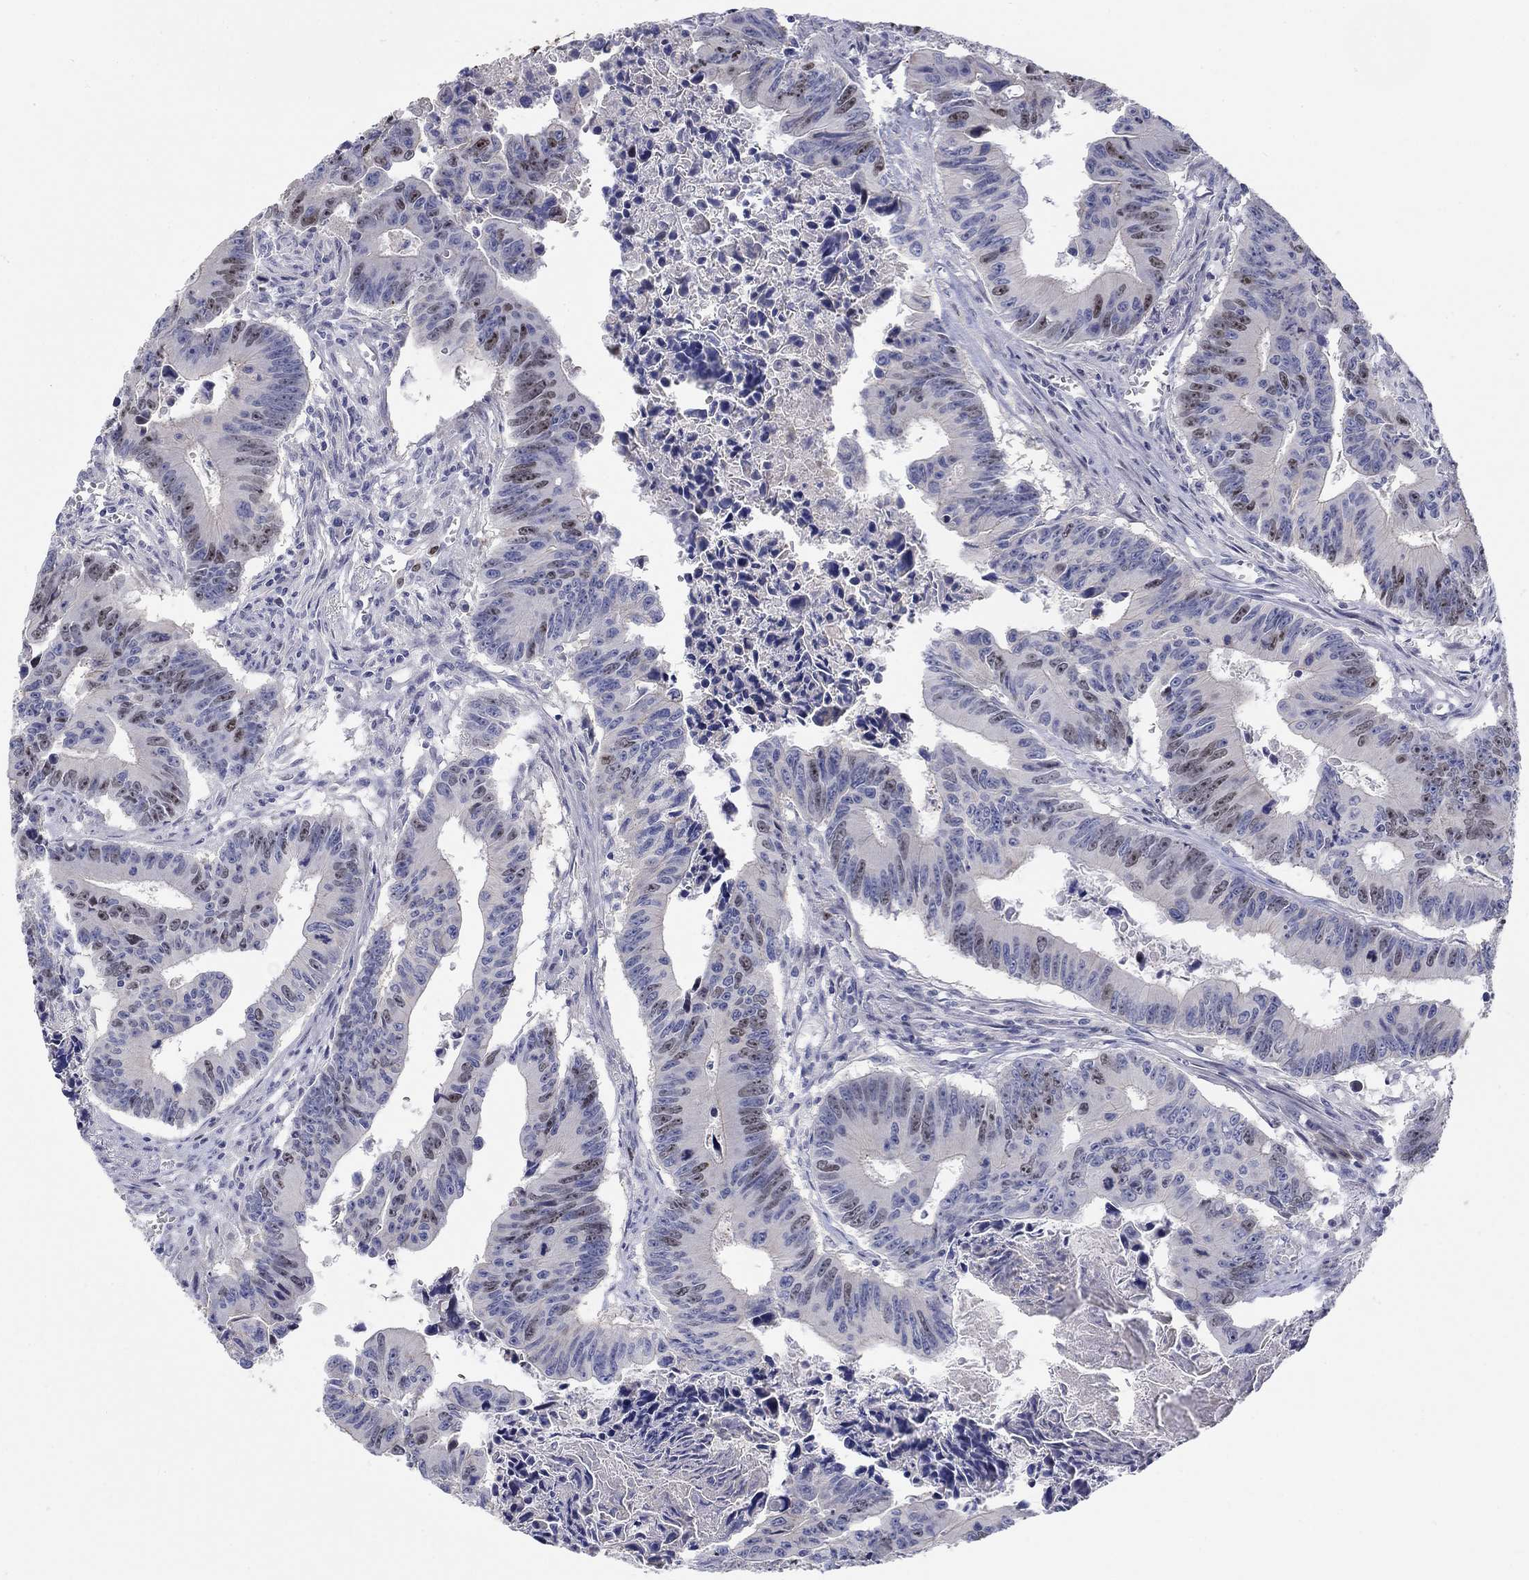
{"staining": {"intensity": "weak", "quantity": "25%-75%", "location": "nuclear"}, "tissue": "colorectal cancer", "cell_type": "Tumor cells", "image_type": "cancer", "snomed": [{"axis": "morphology", "description": "Adenocarcinoma, NOS"}, {"axis": "topography", "description": "Colon"}], "caption": "The image demonstrates immunohistochemical staining of adenocarcinoma (colorectal). There is weak nuclear expression is identified in about 25%-75% of tumor cells. (DAB = brown stain, brightfield microscopy at high magnification).", "gene": "PRC1", "patient": {"sex": "female", "age": 87}}